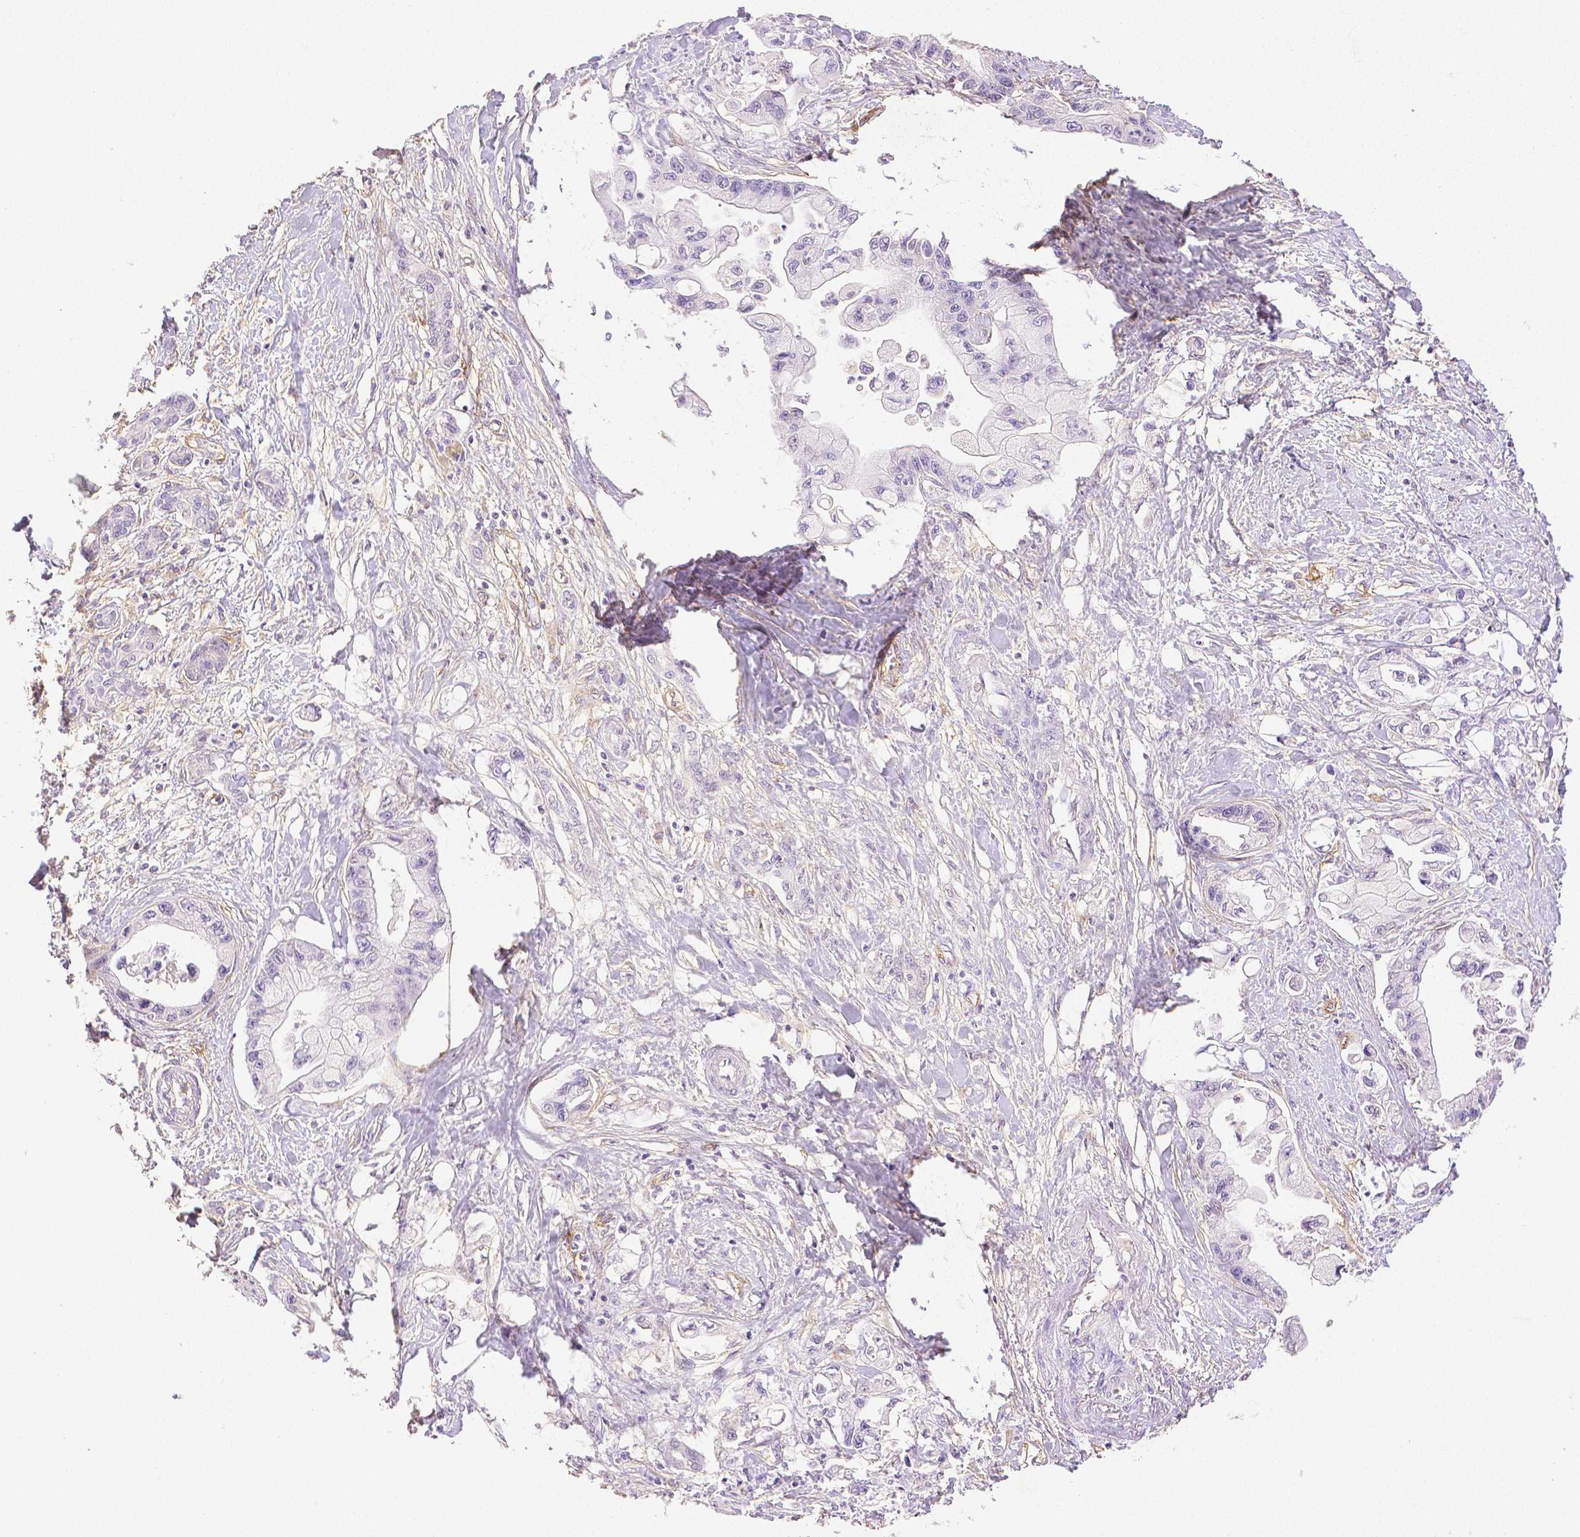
{"staining": {"intensity": "negative", "quantity": "none", "location": "none"}, "tissue": "pancreatic cancer", "cell_type": "Tumor cells", "image_type": "cancer", "snomed": [{"axis": "morphology", "description": "Adenocarcinoma, NOS"}, {"axis": "topography", "description": "Pancreas"}], "caption": "This is an immunohistochemistry histopathology image of adenocarcinoma (pancreatic). There is no staining in tumor cells.", "gene": "THY1", "patient": {"sex": "male", "age": 61}}